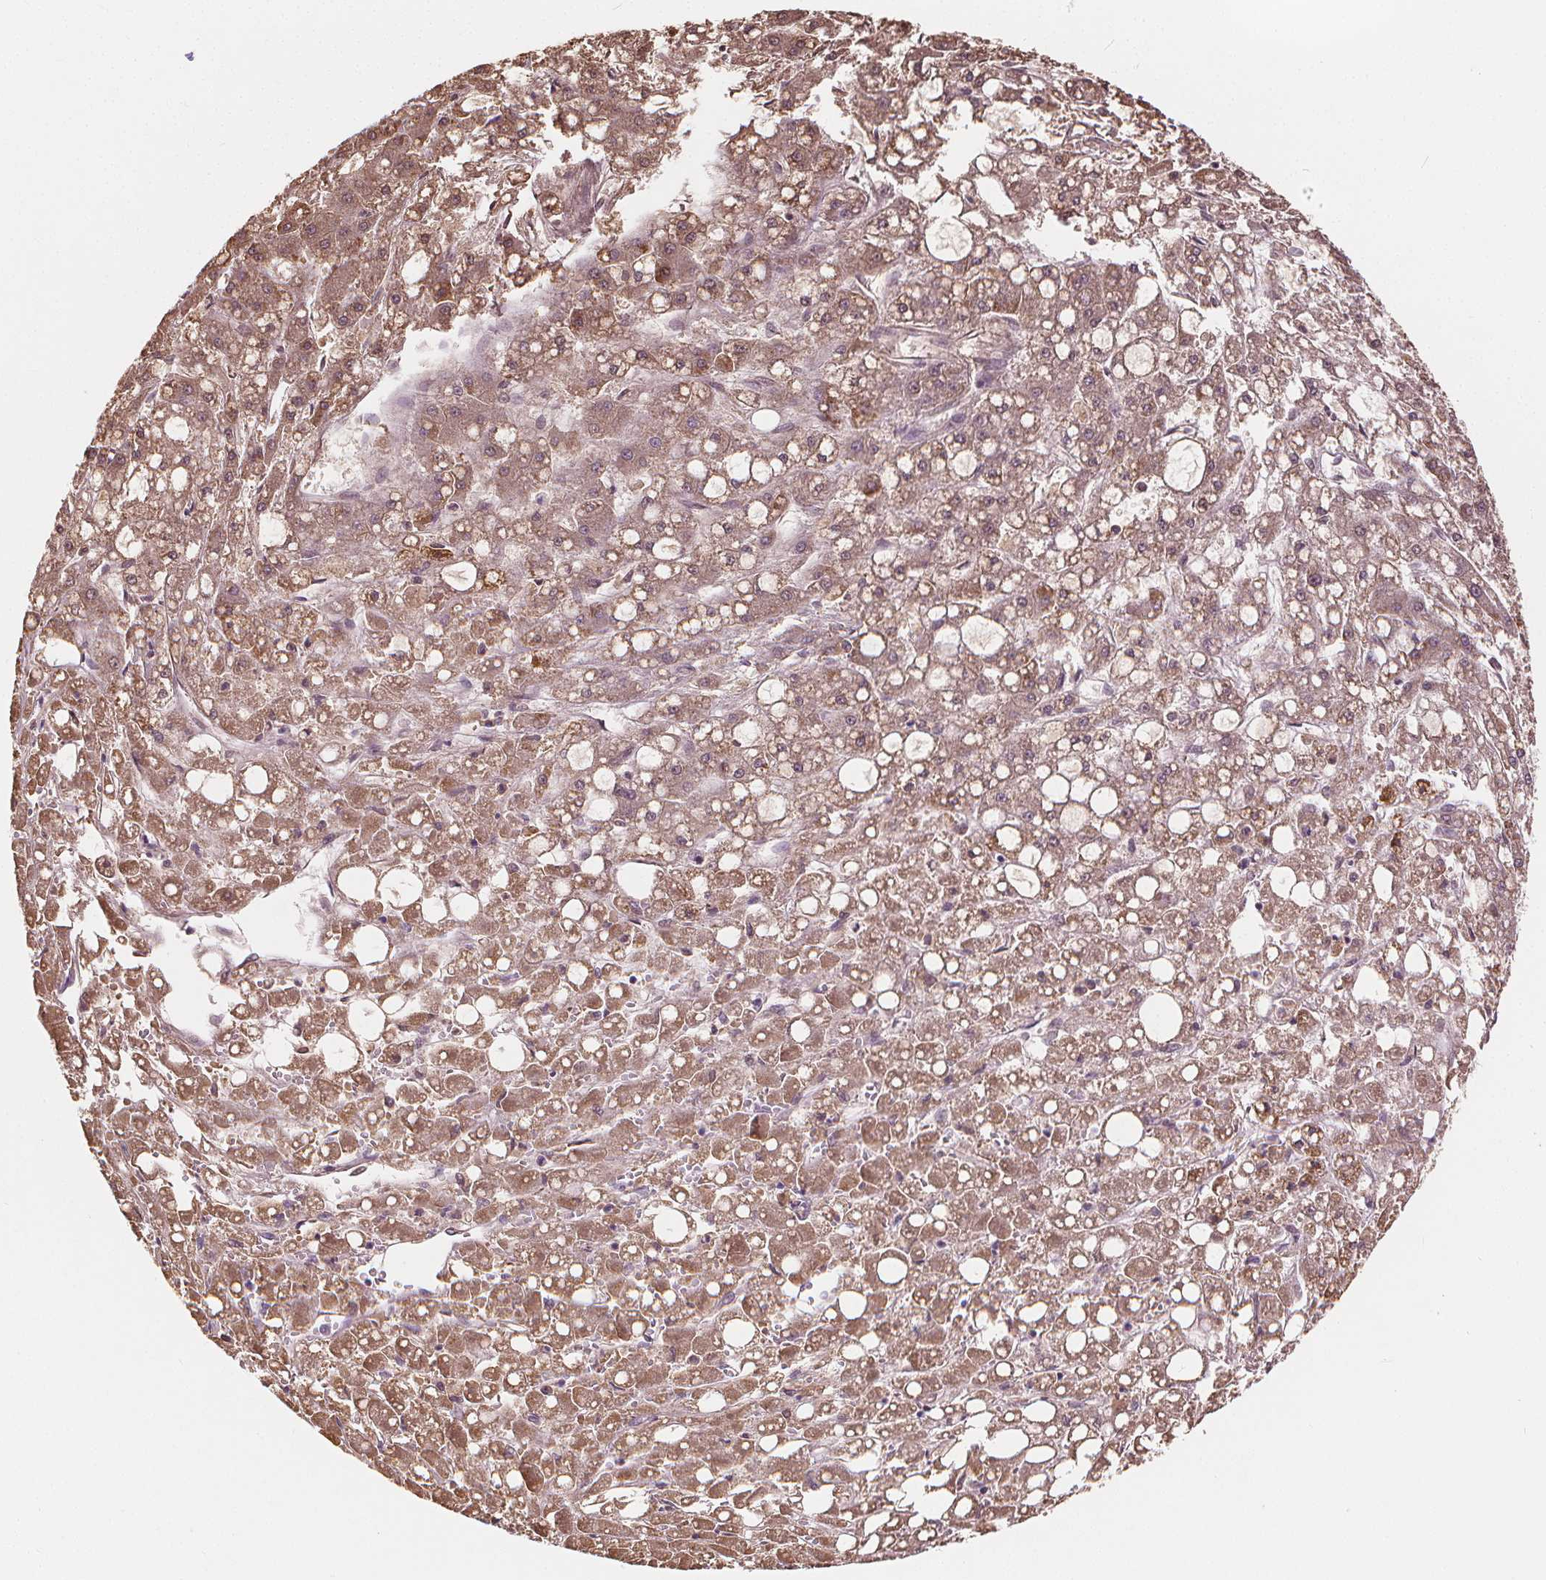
{"staining": {"intensity": "moderate", "quantity": ">75%", "location": "cytoplasmic/membranous"}, "tissue": "liver cancer", "cell_type": "Tumor cells", "image_type": "cancer", "snomed": [{"axis": "morphology", "description": "Carcinoma, Hepatocellular, NOS"}, {"axis": "topography", "description": "Liver"}], "caption": "Moderate cytoplasmic/membranous positivity is present in about >75% of tumor cells in liver cancer (hepatocellular carcinoma). The staining was performed using DAB (3,3'-diaminobenzidine) to visualize the protein expression in brown, while the nuclei were stained in blue with hematoxylin (Magnification: 20x).", "gene": "RAB20", "patient": {"sex": "male", "age": 67}}